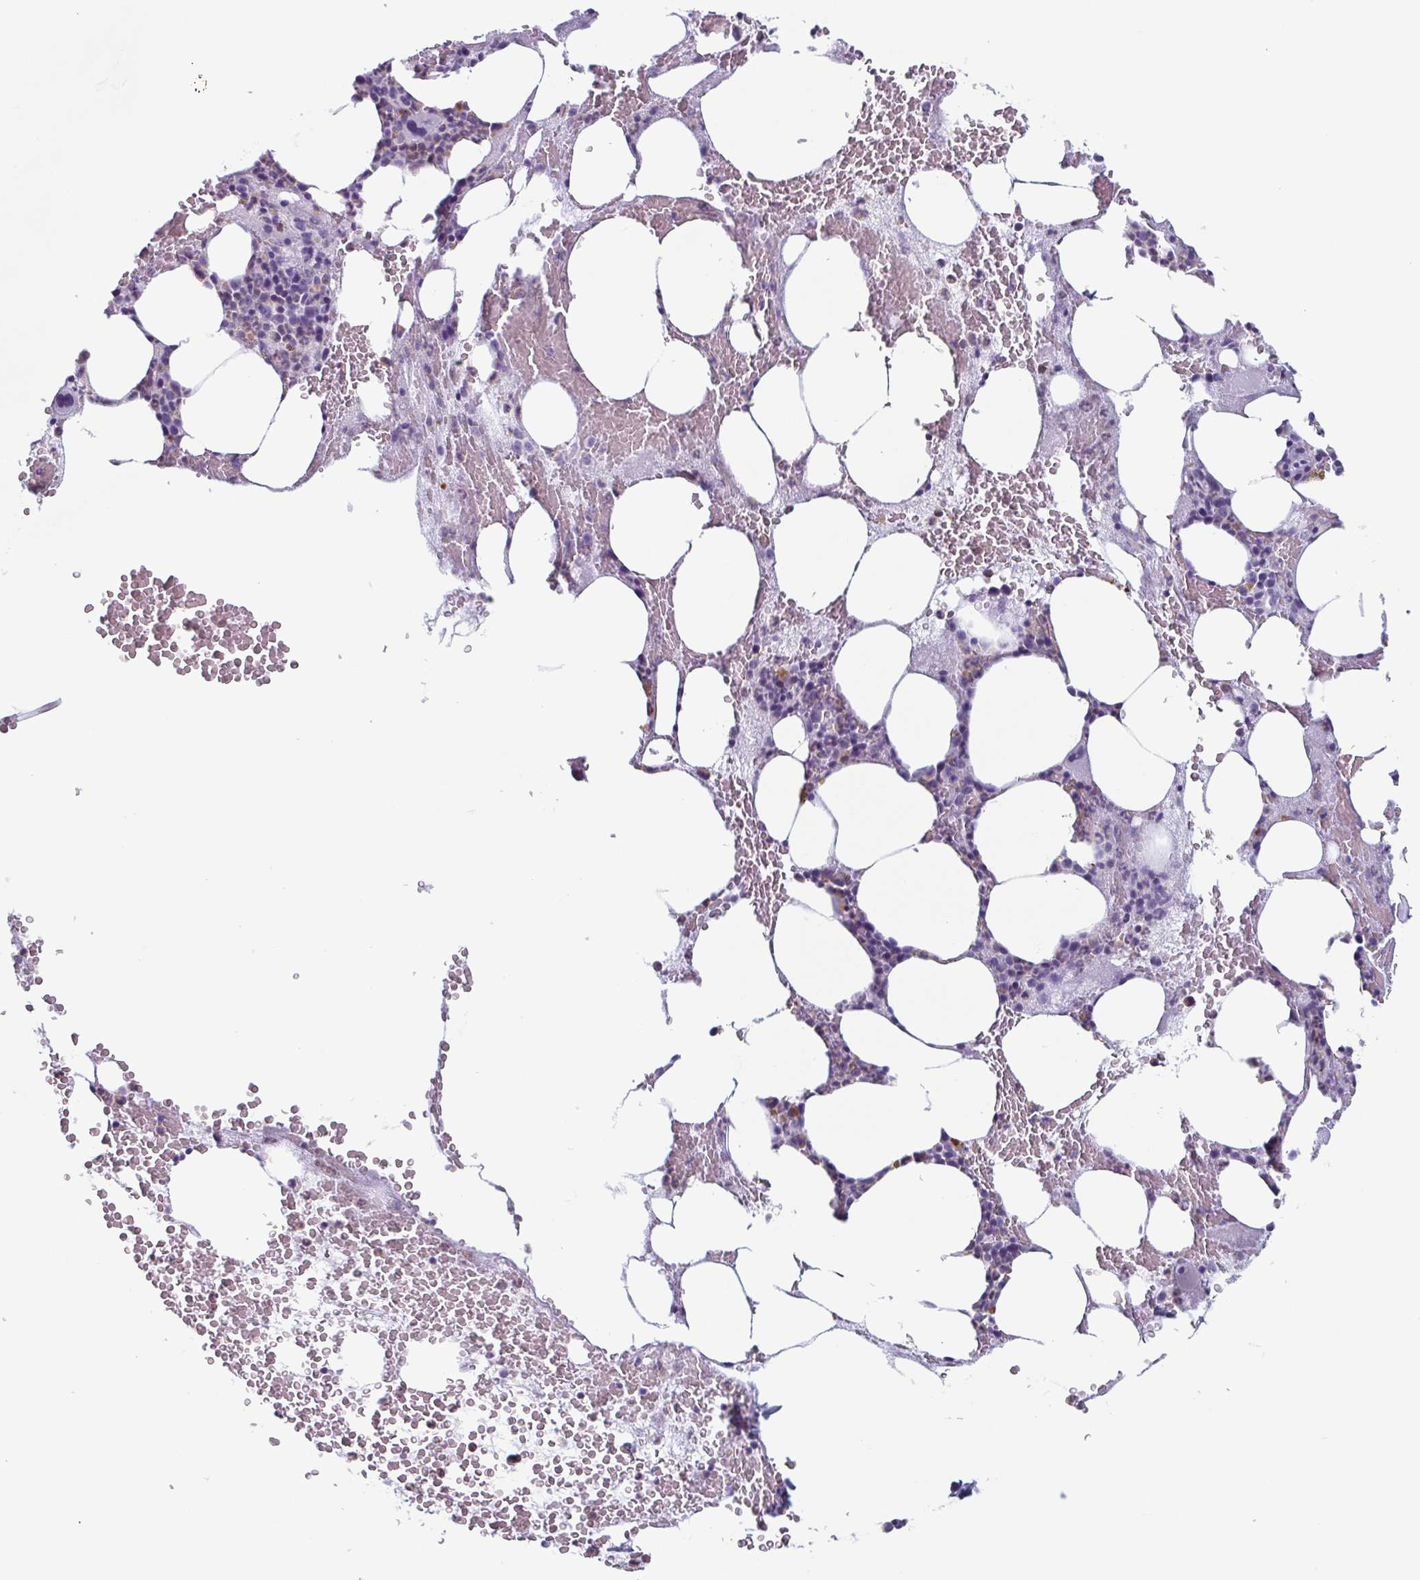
{"staining": {"intensity": "moderate", "quantity": "25%-75%", "location": "cytoplasmic/membranous"}, "tissue": "bone marrow", "cell_type": "Hematopoietic cells", "image_type": "normal", "snomed": [{"axis": "morphology", "description": "Normal tissue, NOS"}, {"axis": "topography", "description": "Bone marrow"}], "caption": "Brown immunohistochemical staining in unremarkable bone marrow exhibits moderate cytoplasmic/membranous positivity in approximately 25%-75% of hematopoietic cells.", "gene": "BPI", "patient": {"sex": "male", "age": 89}}